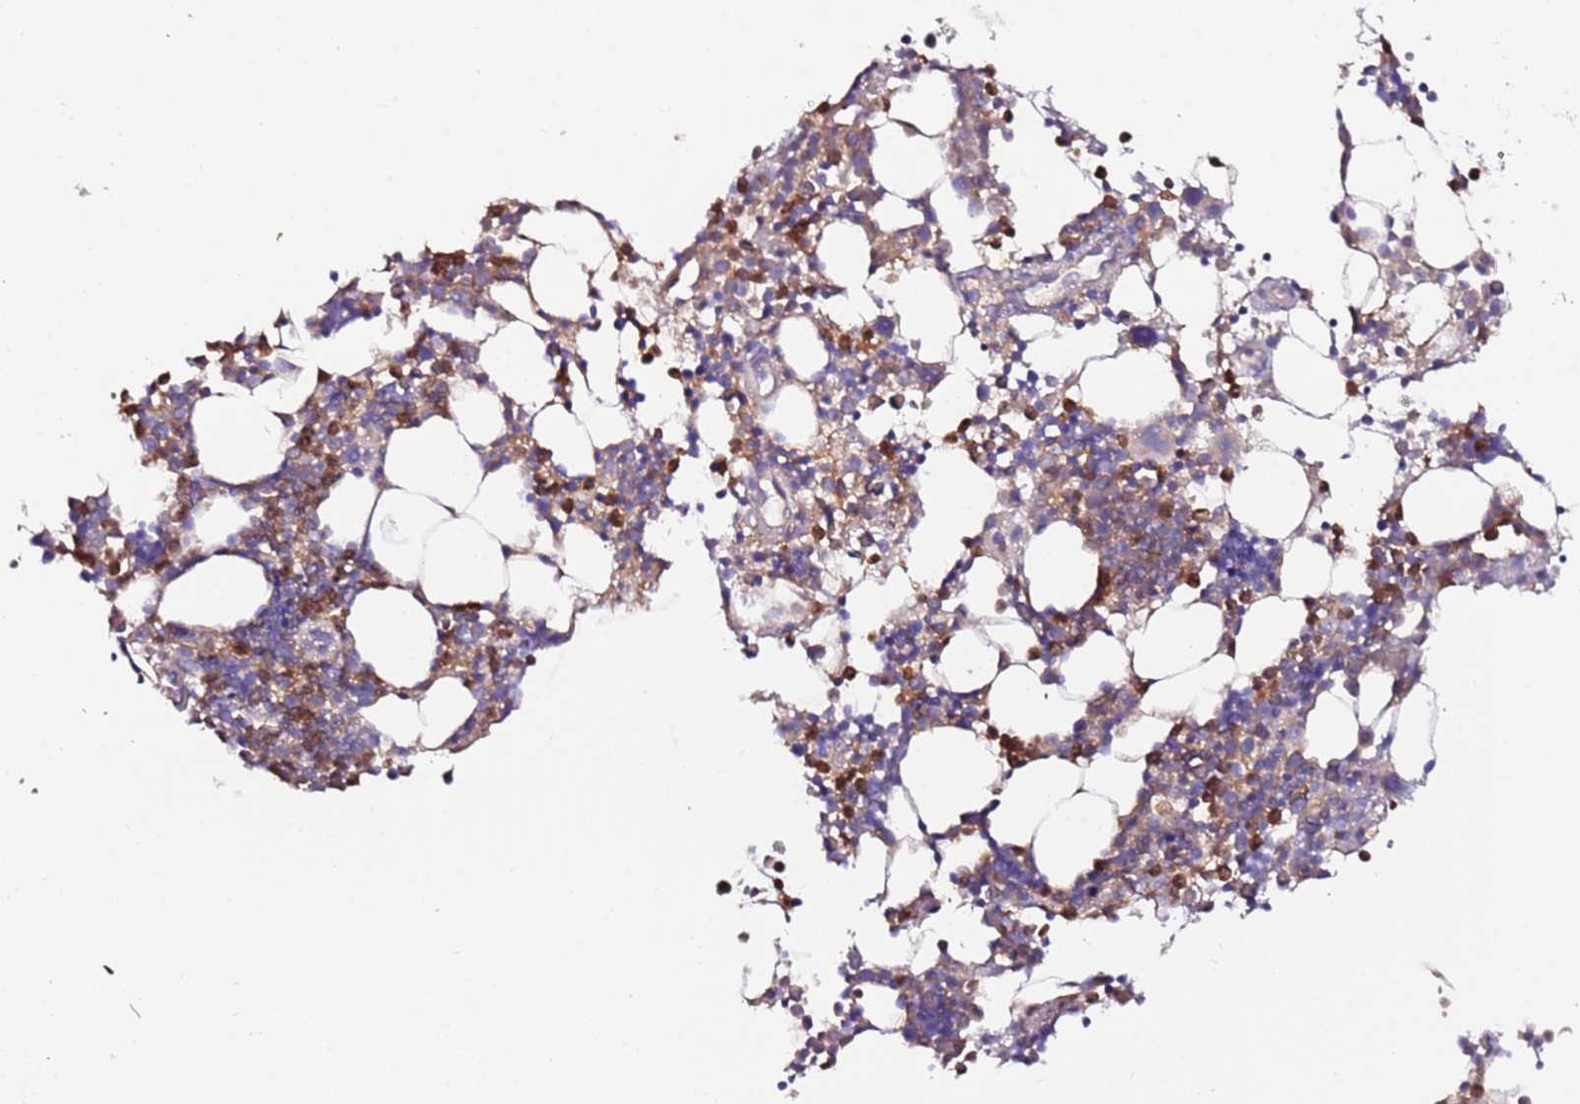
{"staining": {"intensity": "moderate", "quantity": "25%-75%", "location": "cytoplasmic/membranous"}, "tissue": "bone marrow", "cell_type": "Hematopoietic cells", "image_type": "normal", "snomed": [{"axis": "morphology", "description": "Normal tissue, NOS"}, {"axis": "topography", "description": "Bone marrow"}], "caption": "A brown stain labels moderate cytoplasmic/membranous positivity of a protein in hematopoietic cells of normal human bone marrow.", "gene": "FLVCR1", "patient": {"sex": "male", "age": 15}}